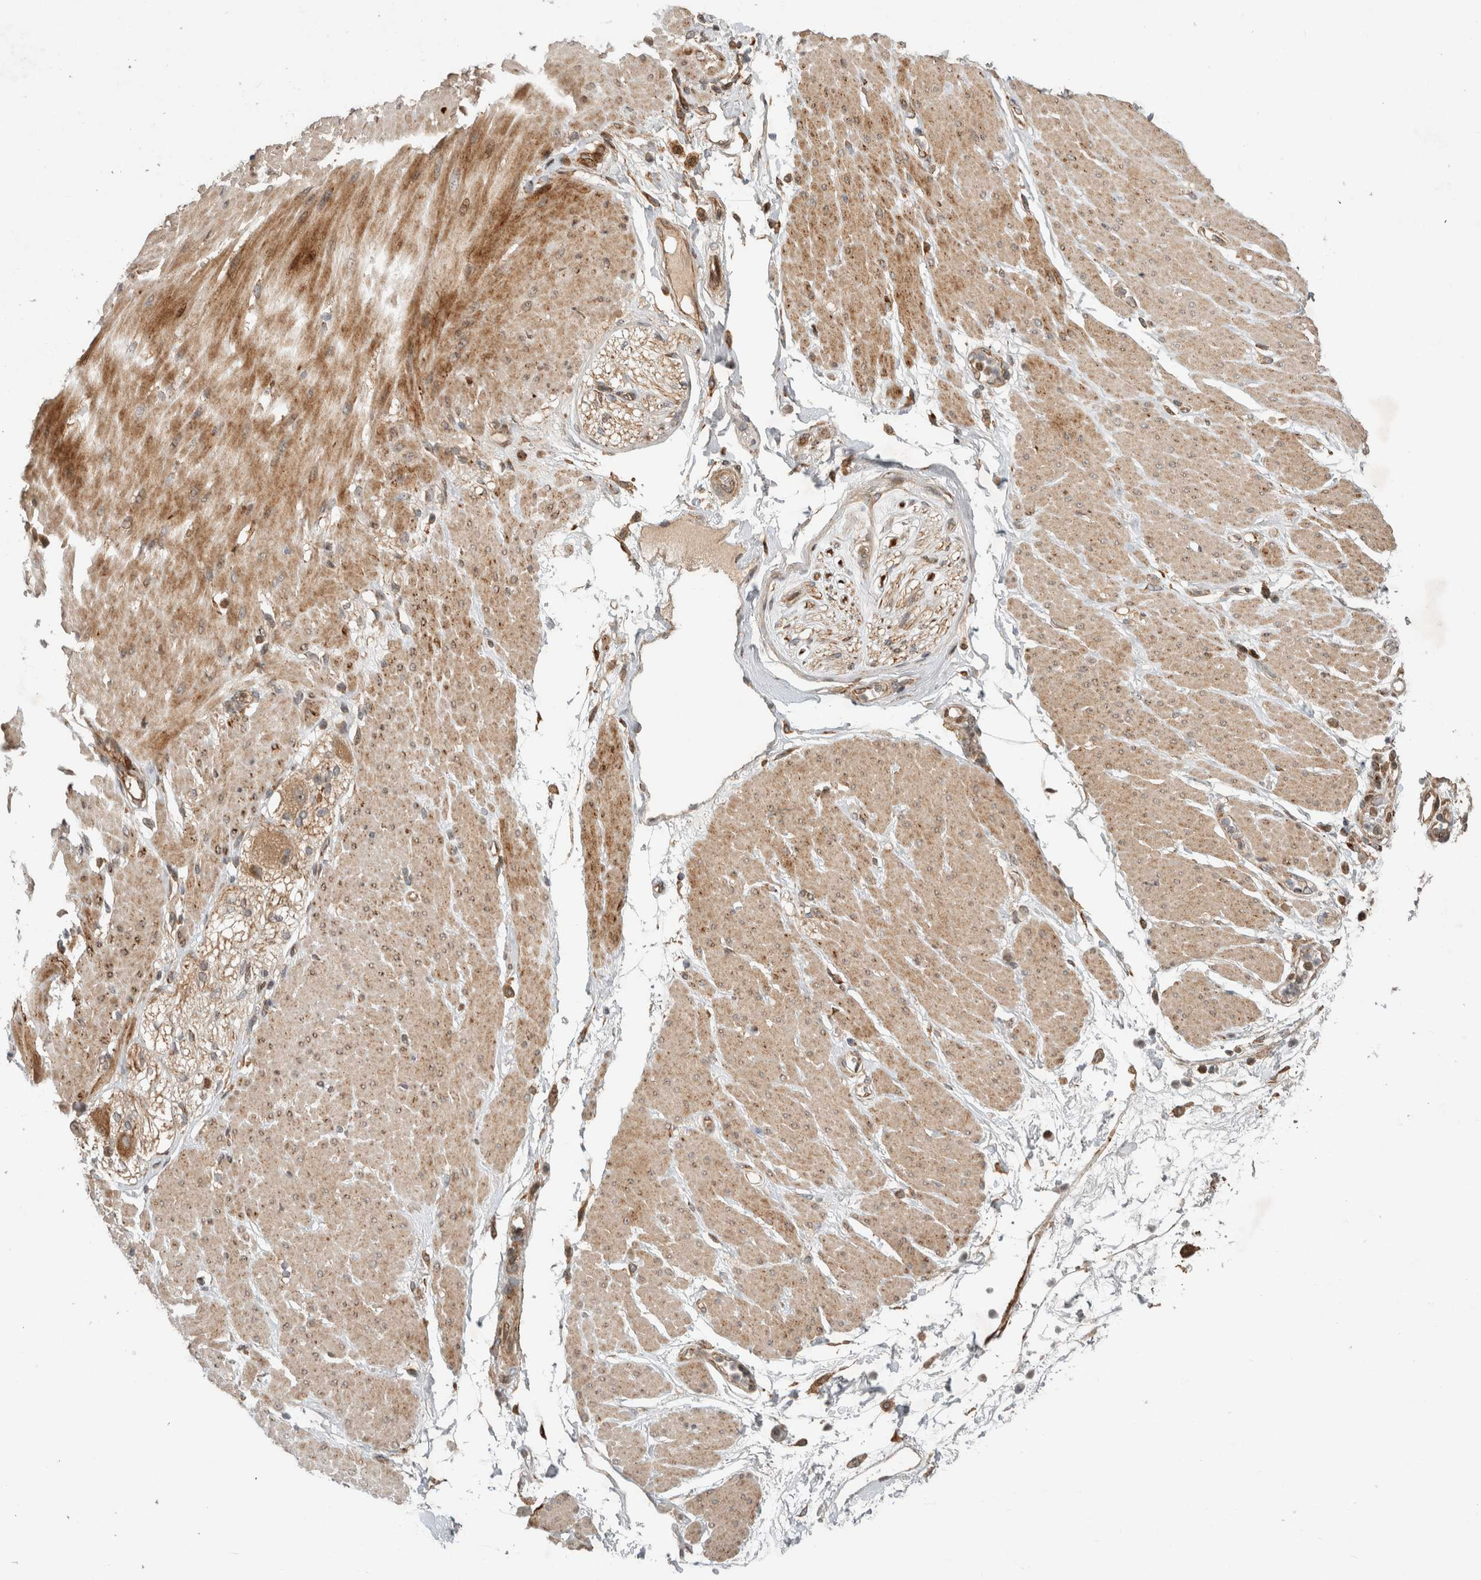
{"staining": {"intensity": "weak", "quantity": ">75%", "location": "cytoplasmic/membranous"}, "tissue": "adipose tissue", "cell_type": "Adipocytes", "image_type": "normal", "snomed": [{"axis": "morphology", "description": "Normal tissue, NOS"}, {"axis": "morphology", "description": "Adenocarcinoma, NOS"}, {"axis": "topography", "description": "Duodenum"}, {"axis": "topography", "description": "Peripheral nerve tissue"}], "caption": "This image demonstrates immunohistochemistry (IHC) staining of benign adipose tissue, with low weak cytoplasmic/membranous staining in approximately >75% of adipocytes.", "gene": "INSRR", "patient": {"sex": "female", "age": 60}}